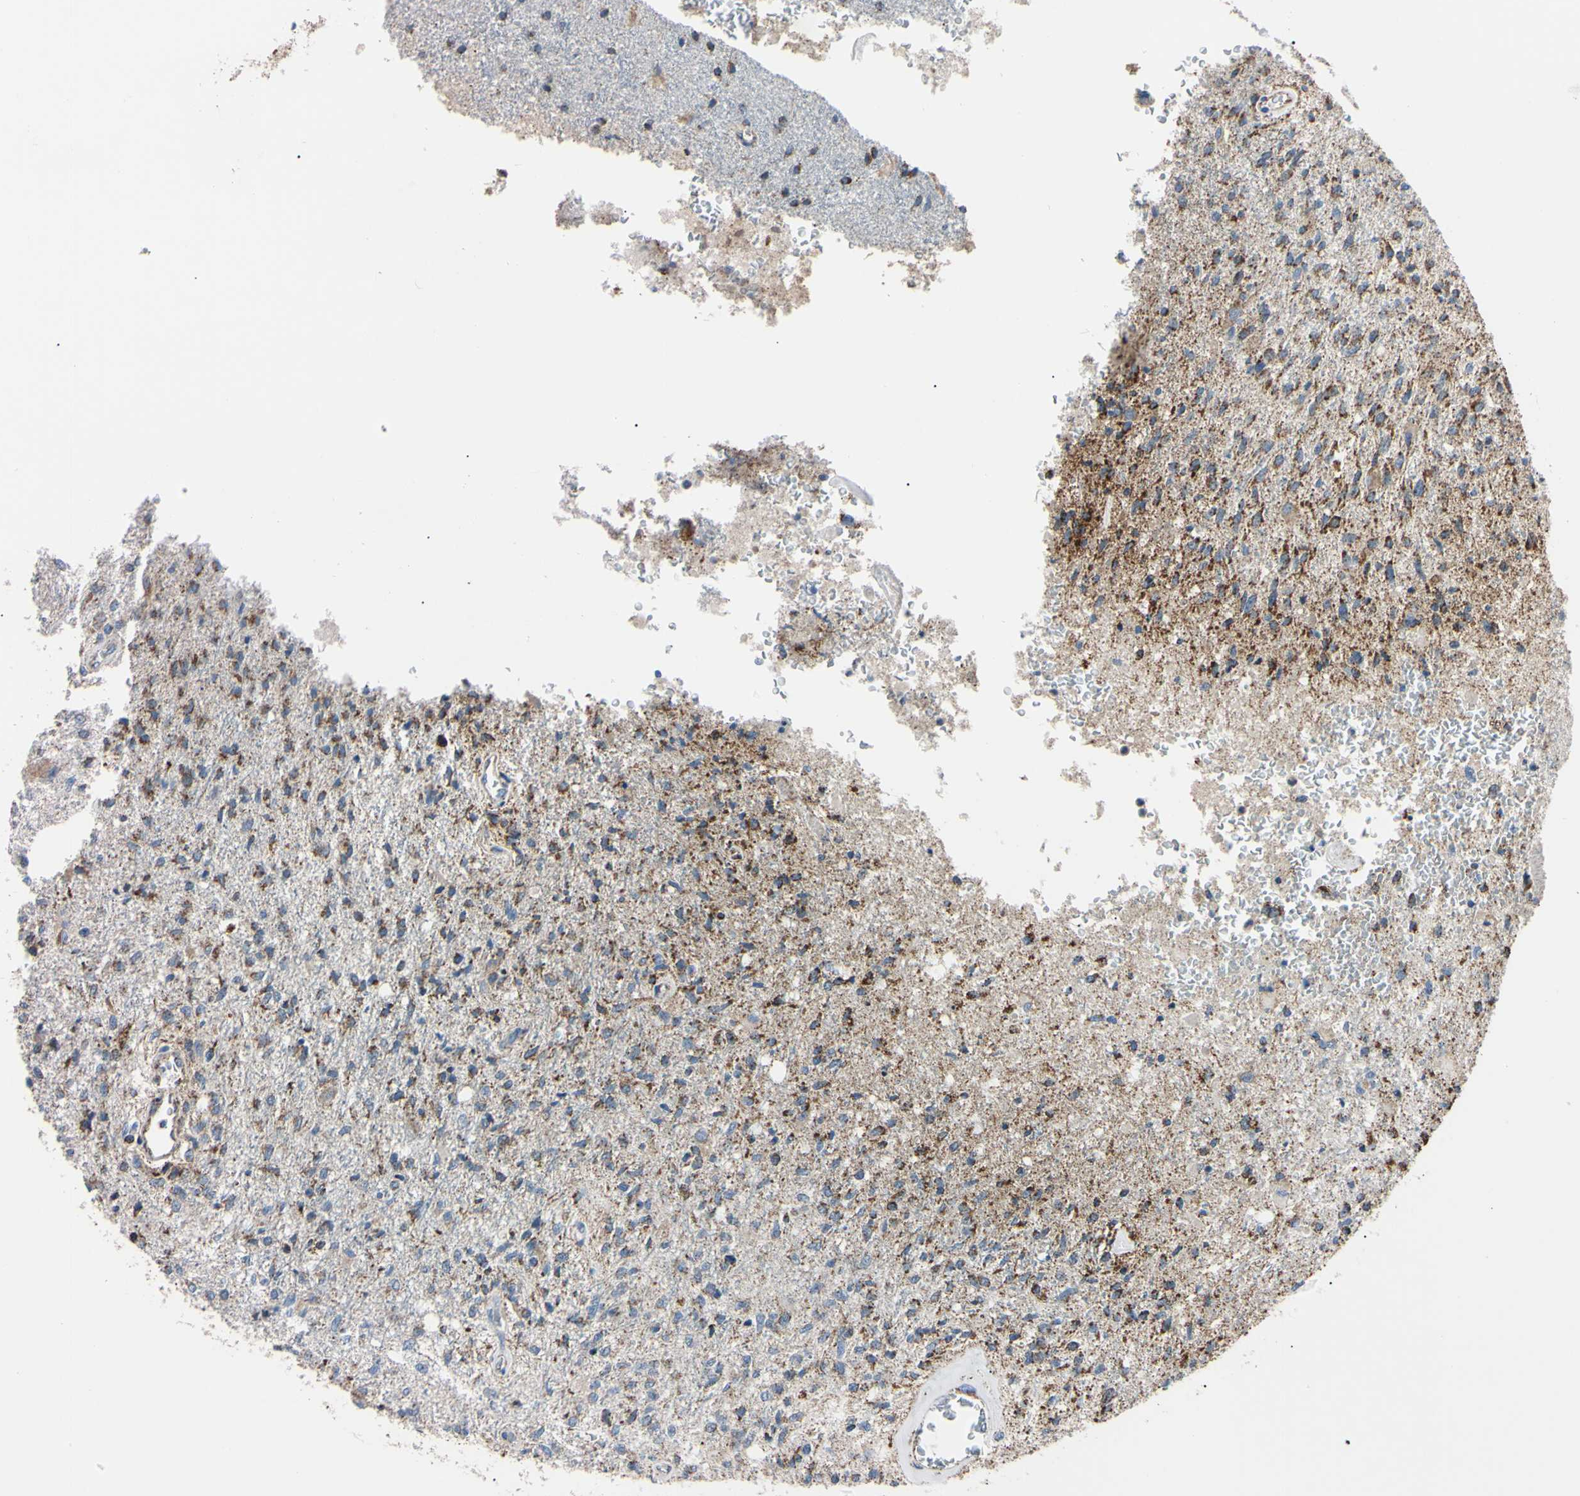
{"staining": {"intensity": "strong", "quantity": "<25%", "location": "cytoplasmic/membranous"}, "tissue": "glioma", "cell_type": "Tumor cells", "image_type": "cancer", "snomed": [{"axis": "morphology", "description": "Normal tissue, NOS"}, {"axis": "morphology", "description": "Glioma, malignant, High grade"}, {"axis": "topography", "description": "Cerebral cortex"}], "caption": "Protein staining demonstrates strong cytoplasmic/membranous staining in approximately <25% of tumor cells in glioma. (Brightfield microscopy of DAB IHC at high magnification).", "gene": "CLPP", "patient": {"sex": "male", "age": 77}}